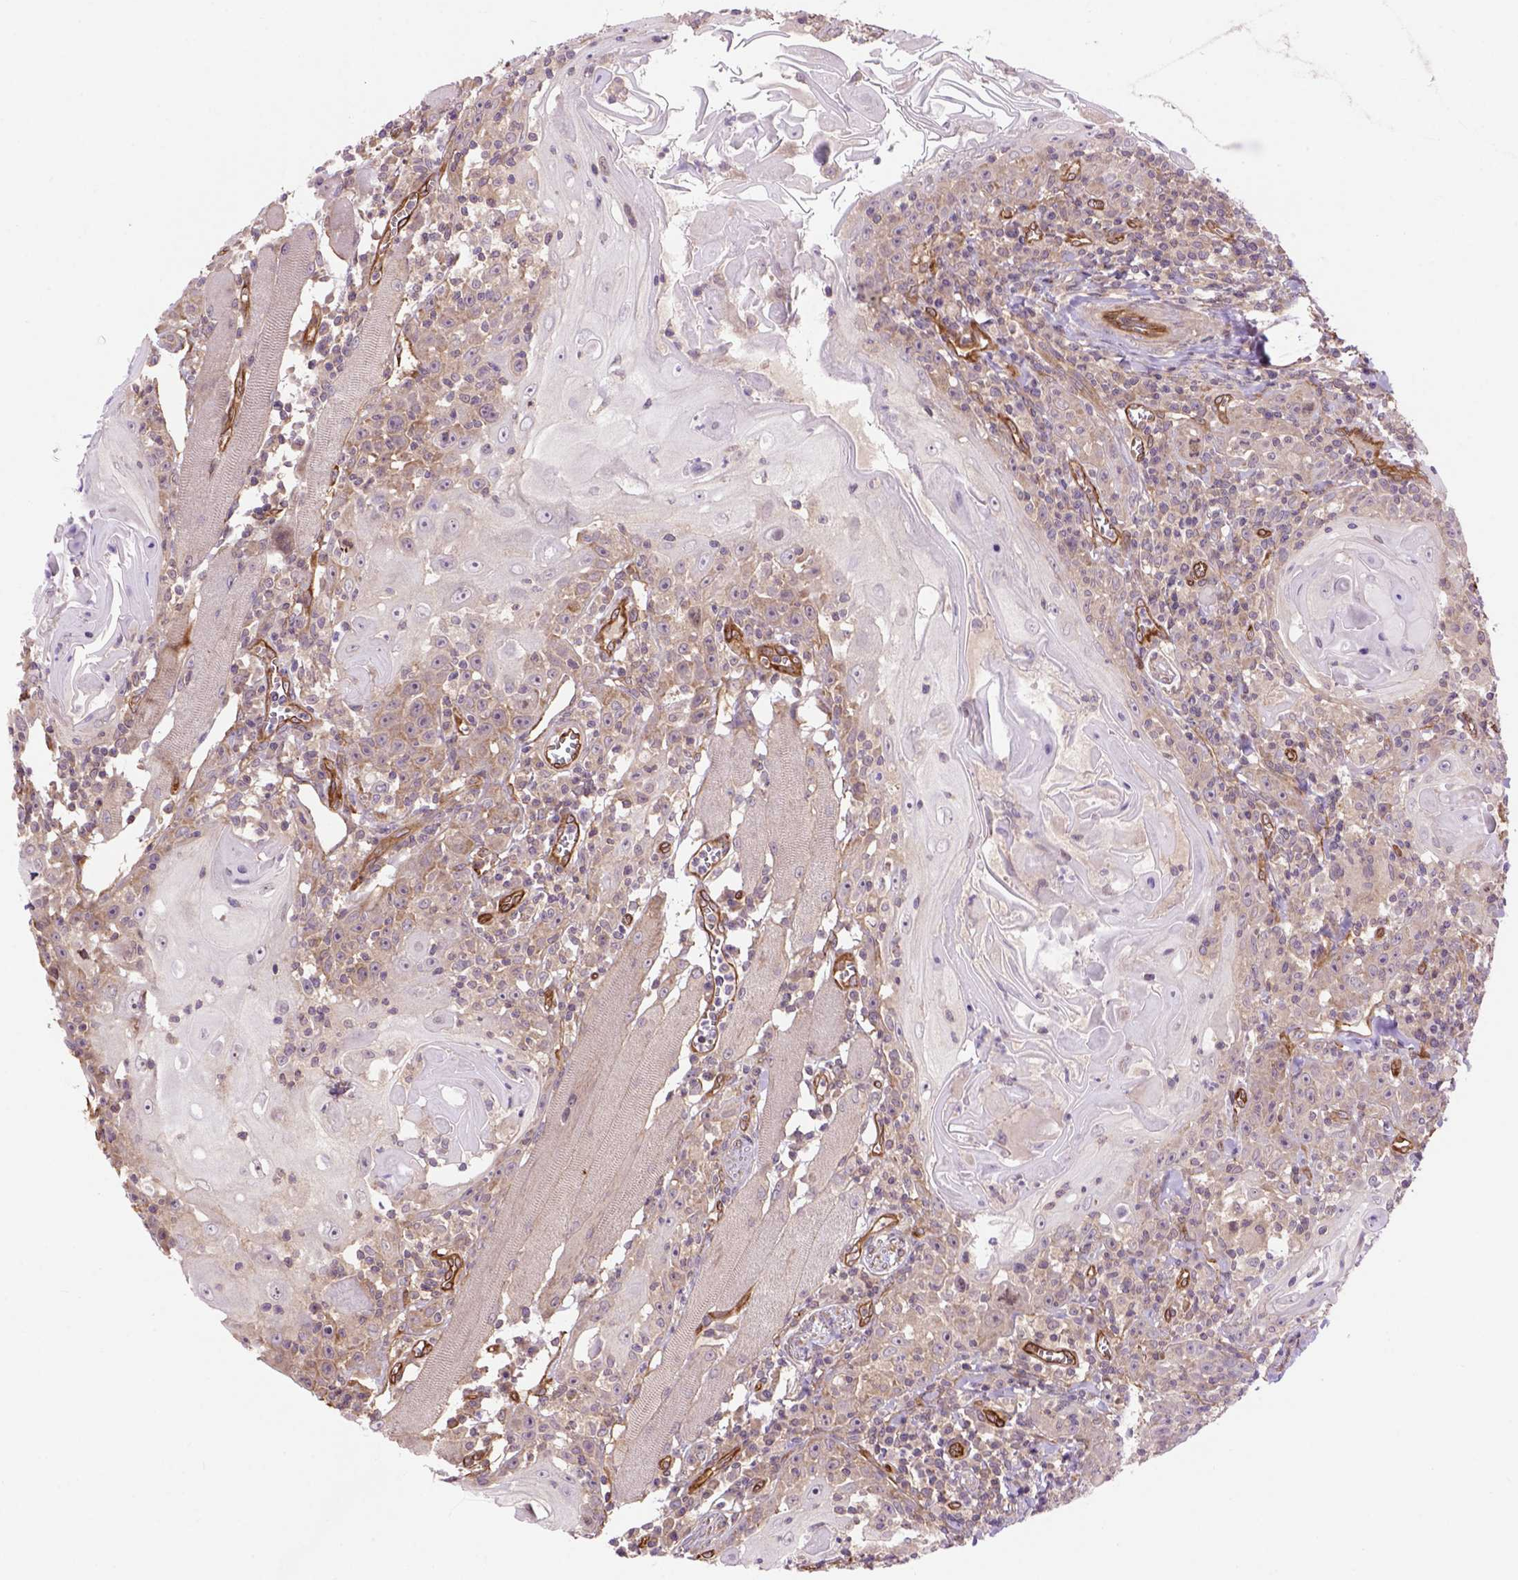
{"staining": {"intensity": "negative", "quantity": "none", "location": "none"}, "tissue": "head and neck cancer", "cell_type": "Tumor cells", "image_type": "cancer", "snomed": [{"axis": "morphology", "description": "Squamous cell carcinoma, NOS"}, {"axis": "topography", "description": "Head-Neck"}], "caption": "Human head and neck squamous cell carcinoma stained for a protein using immunohistochemistry shows no staining in tumor cells.", "gene": "CASKIN2", "patient": {"sex": "male", "age": 52}}